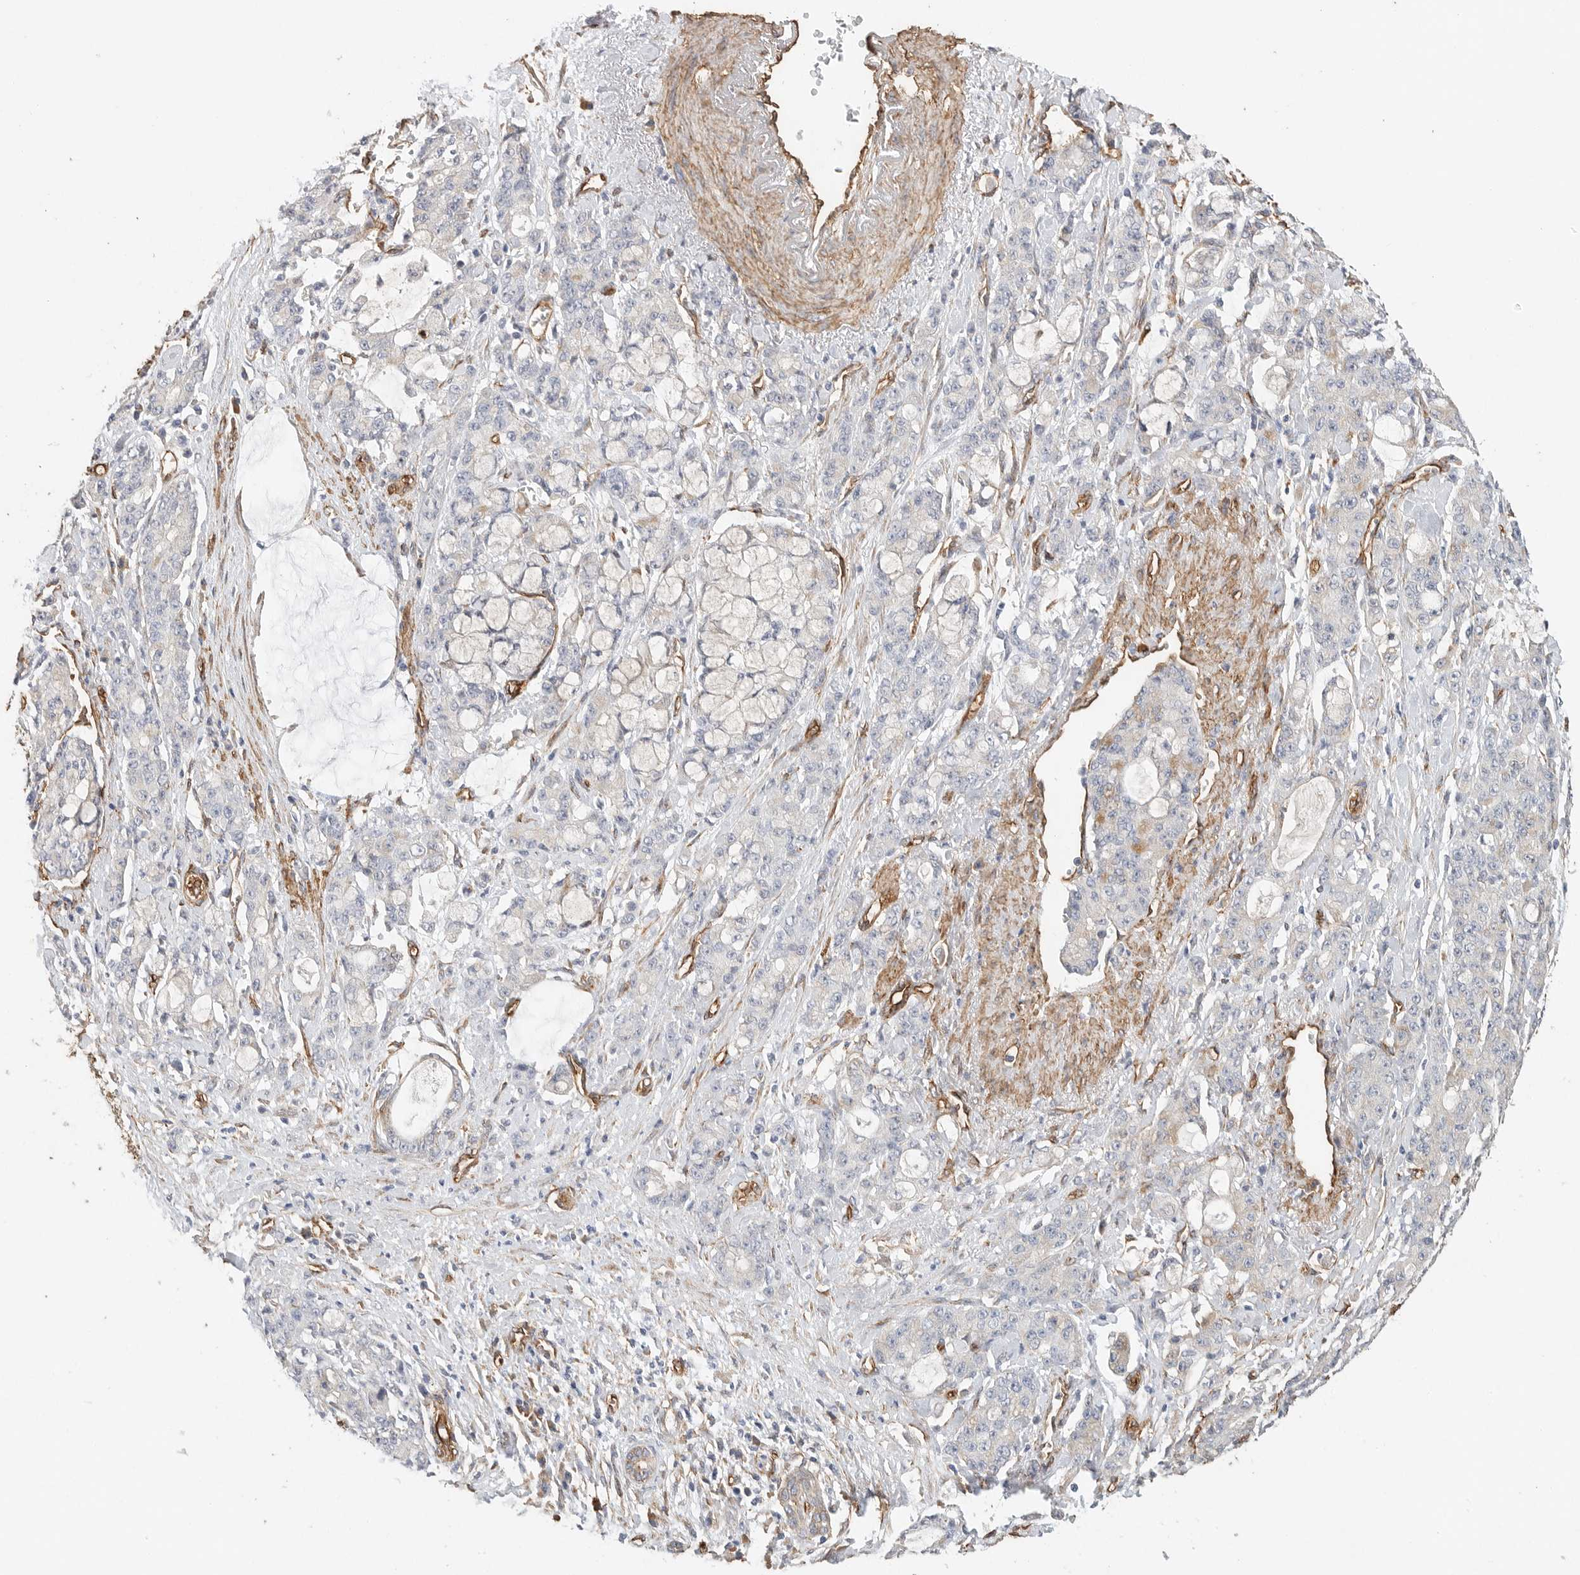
{"staining": {"intensity": "negative", "quantity": "none", "location": "none"}, "tissue": "pancreatic cancer", "cell_type": "Tumor cells", "image_type": "cancer", "snomed": [{"axis": "morphology", "description": "Adenocarcinoma, NOS"}, {"axis": "topography", "description": "Pancreas"}], "caption": "The image demonstrates no staining of tumor cells in pancreatic adenocarcinoma.", "gene": "JMJD4", "patient": {"sex": "female", "age": 73}}